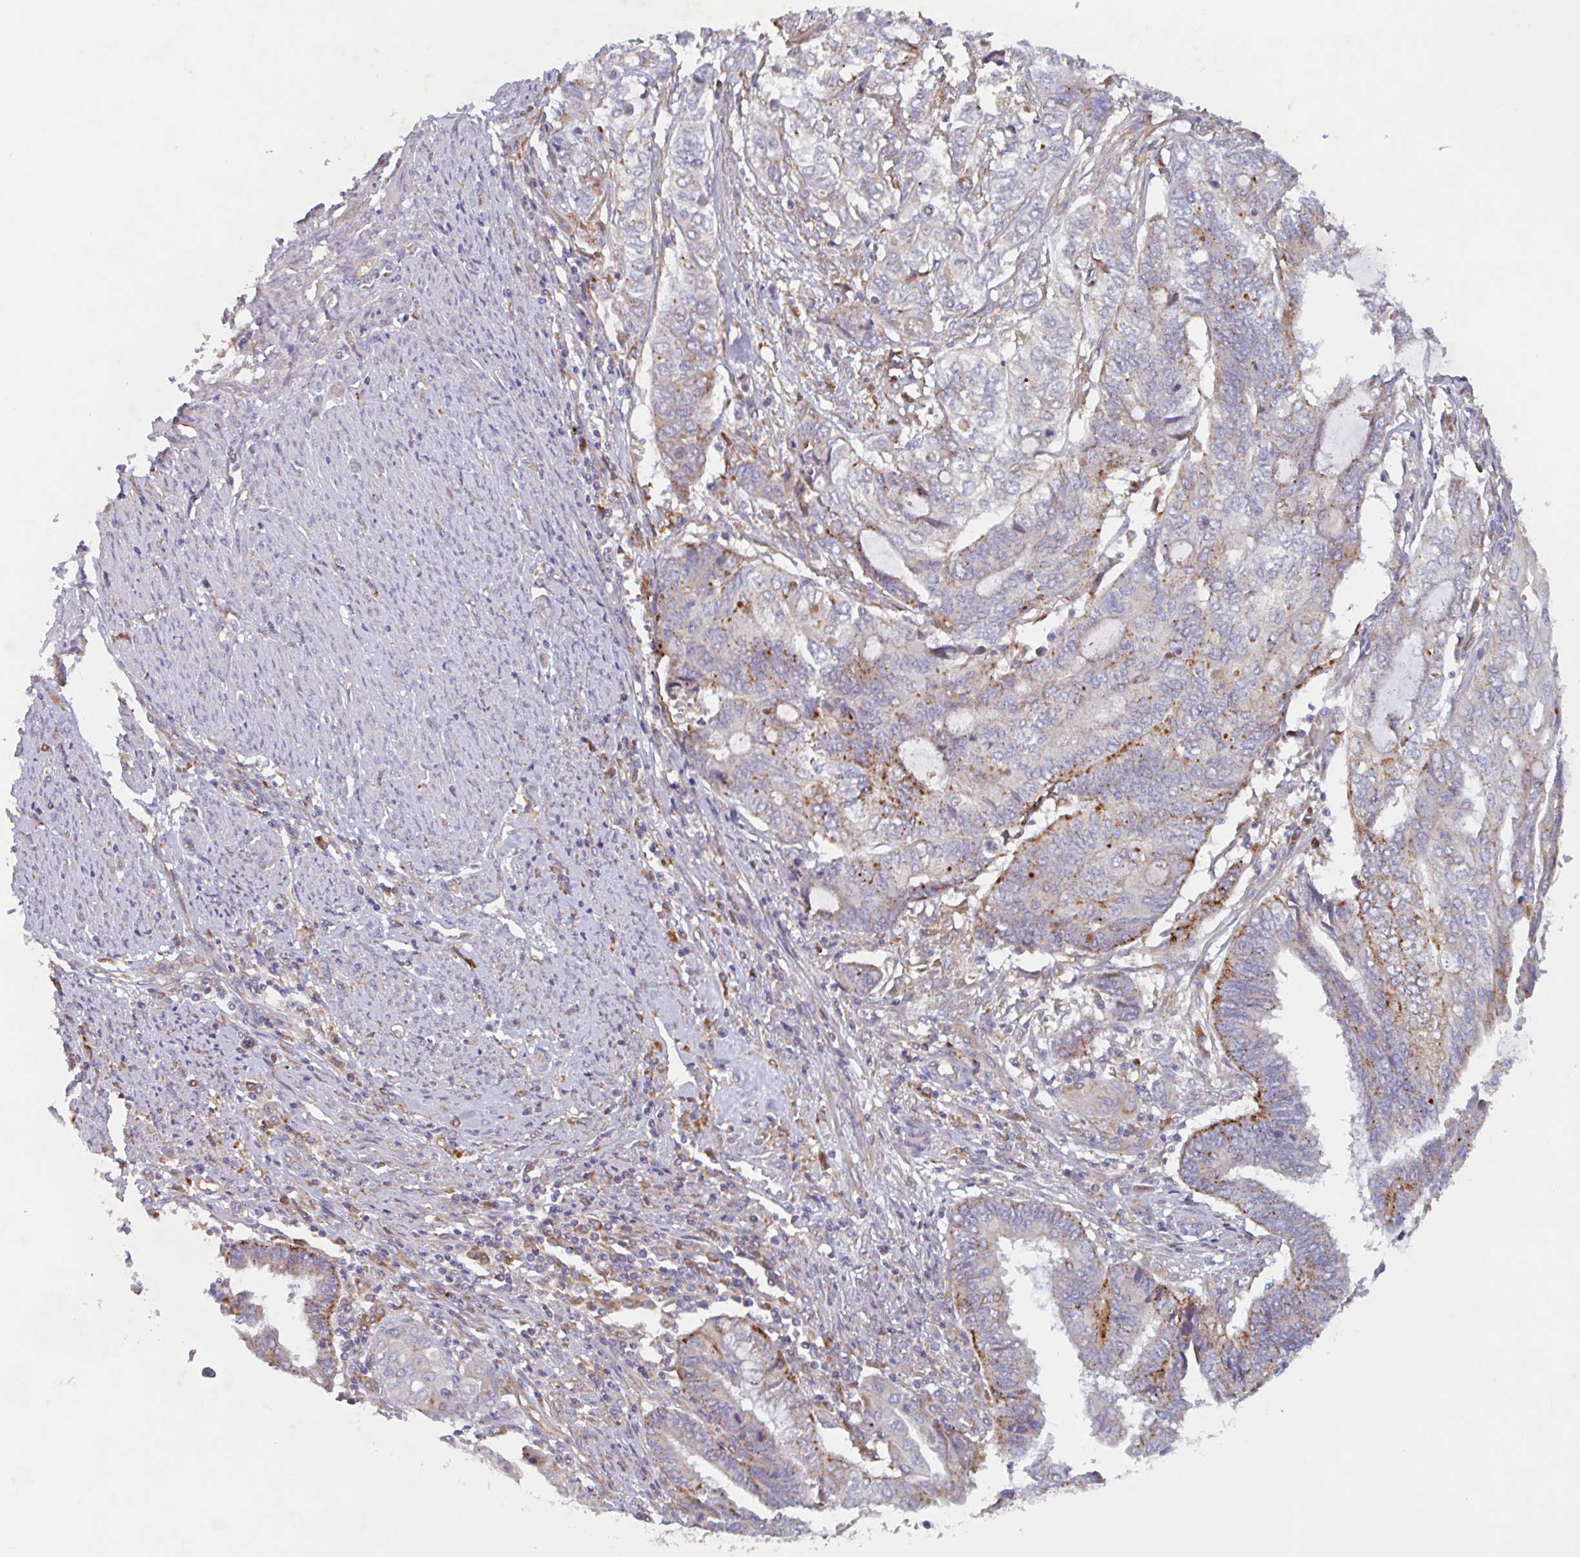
{"staining": {"intensity": "moderate", "quantity": "25%-75%", "location": "cytoplasmic/membranous"}, "tissue": "endometrial cancer", "cell_type": "Tumor cells", "image_type": "cancer", "snomed": [{"axis": "morphology", "description": "Adenocarcinoma, NOS"}, {"axis": "topography", "description": "Uterus"}, {"axis": "topography", "description": "Endometrium"}], "caption": "Protein analysis of endometrial cancer tissue displays moderate cytoplasmic/membranous staining in approximately 25%-75% of tumor cells. (DAB IHC, brown staining for protein, blue staining for nuclei).", "gene": "MANBA", "patient": {"sex": "female", "age": 70}}